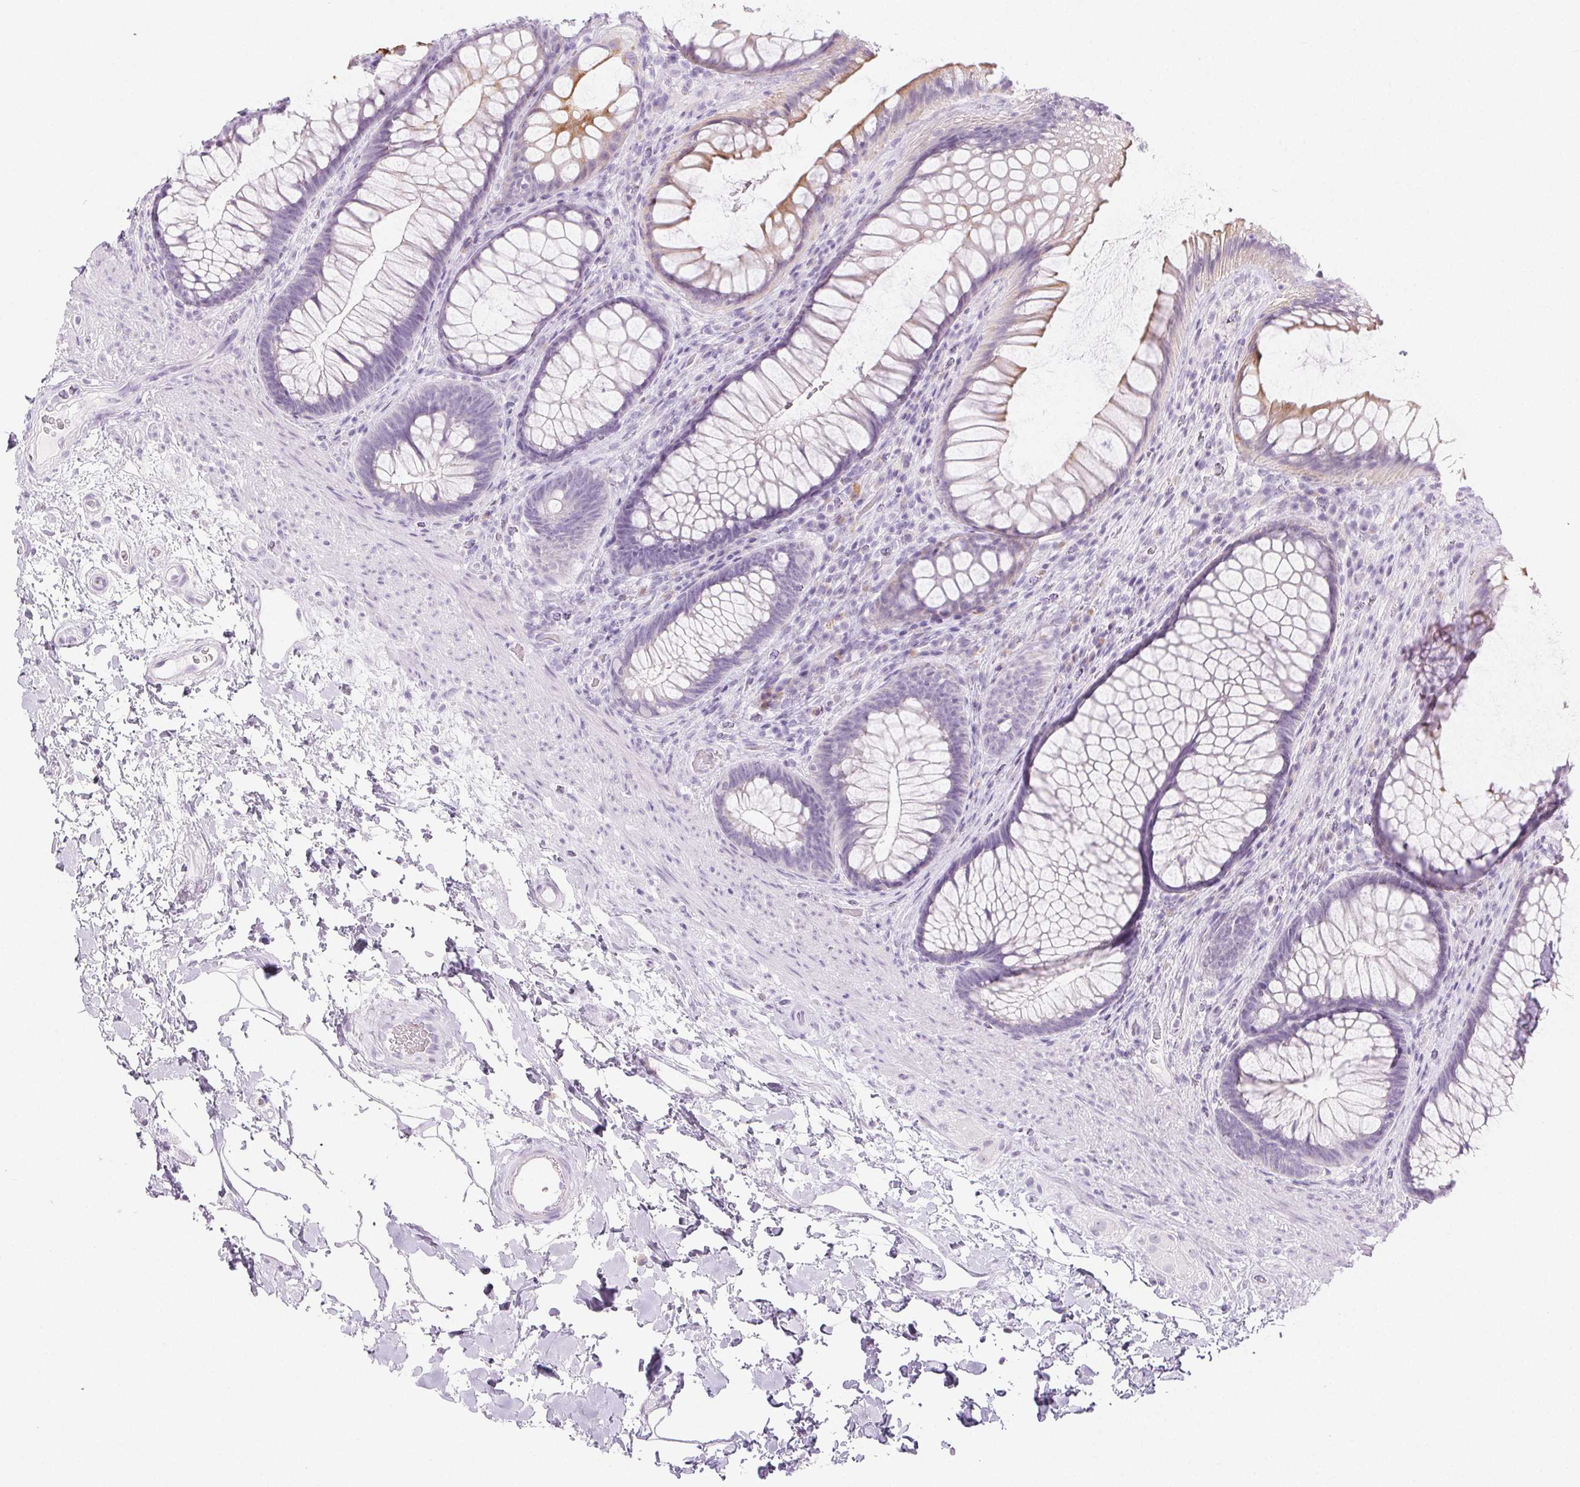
{"staining": {"intensity": "weak", "quantity": "<25%", "location": "cytoplasmic/membranous"}, "tissue": "rectum", "cell_type": "Glandular cells", "image_type": "normal", "snomed": [{"axis": "morphology", "description": "Normal tissue, NOS"}, {"axis": "topography", "description": "Smooth muscle"}, {"axis": "topography", "description": "Rectum"}], "caption": "The photomicrograph demonstrates no staining of glandular cells in normal rectum.", "gene": "PI3", "patient": {"sex": "male", "age": 53}}